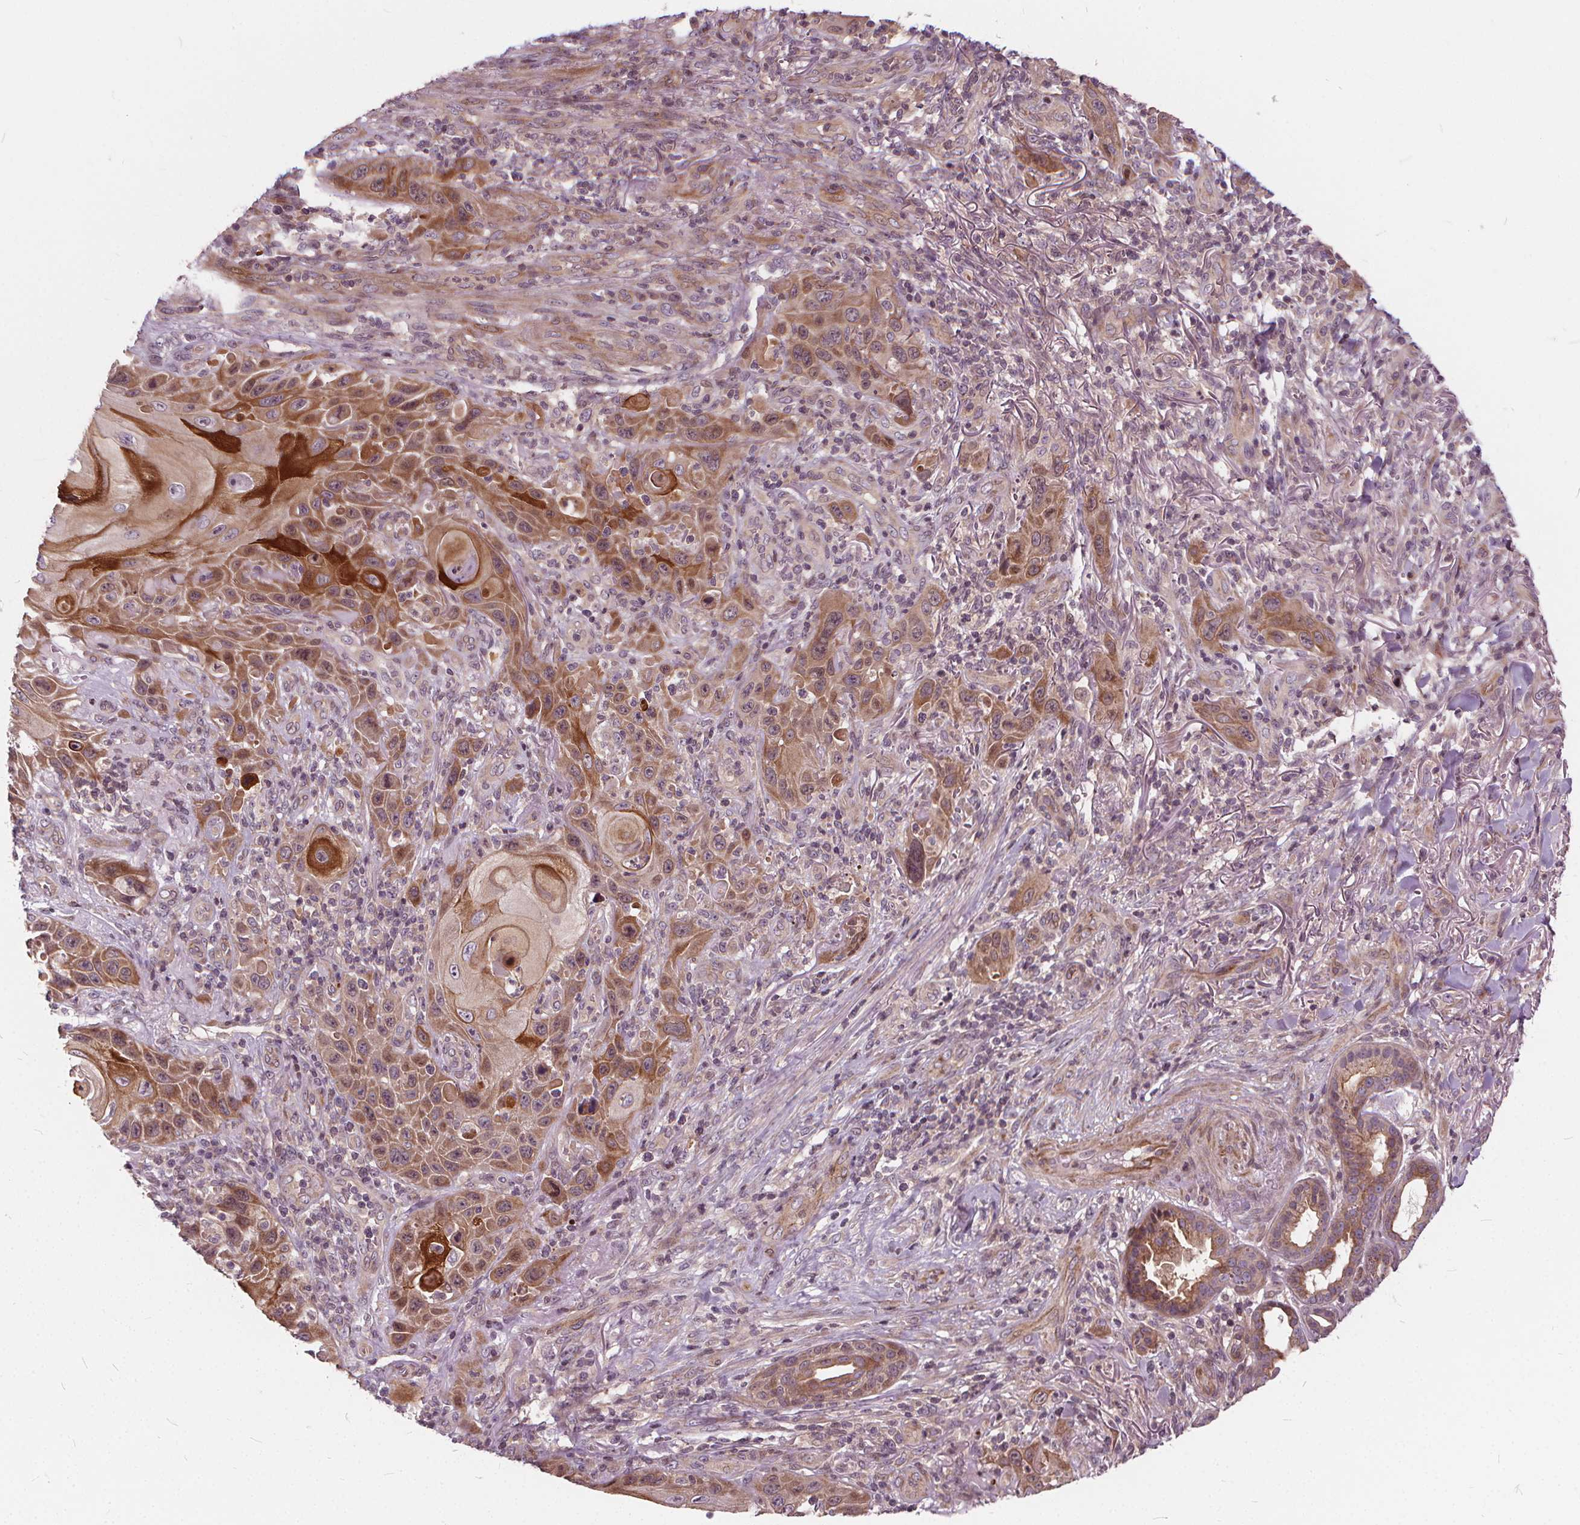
{"staining": {"intensity": "moderate", "quantity": ">75%", "location": "cytoplasmic/membranous"}, "tissue": "skin cancer", "cell_type": "Tumor cells", "image_type": "cancer", "snomed": [{"axis": "morphology", "description": "Squamous cell carcinoma, NOS"}, {"axis": "topography", "description": "Skin"}], "caption": "This is a photomicrograph of IHC staining of skin squamous cell carcinoma, which shows moderate staining in the cytoplasmic/membranous of tumor cells.", "gene": "INPP5E", "patient": {"sex": "female", "age": 94}}